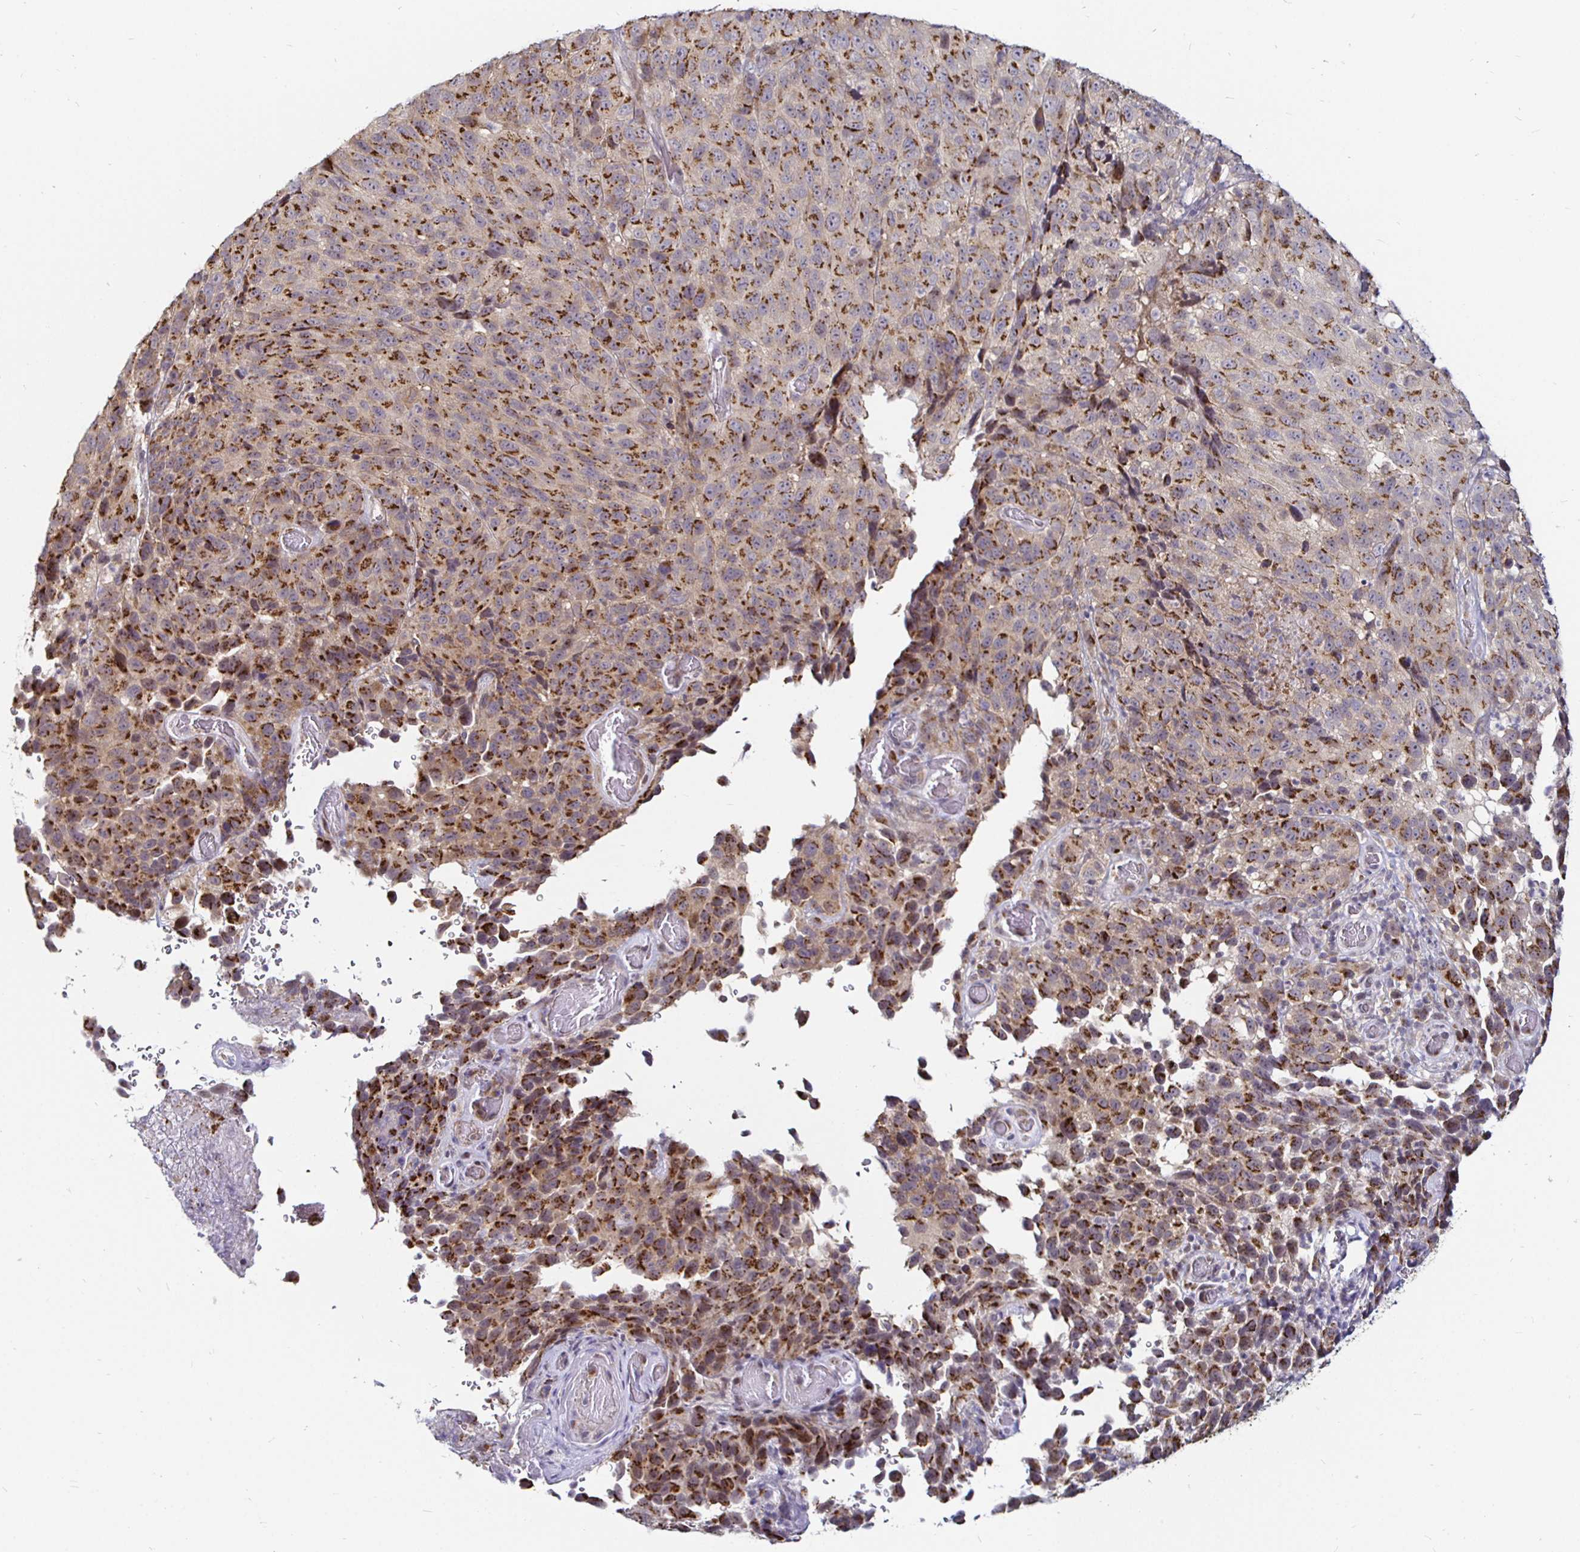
{"staining": {"intensity": "moderate", "quantity": ">75%", "location": "cytoplasmic/membranous"}, "tissue": "melanoma", "cell_type": "Tumor cells", "image_type": "cancer", "snomed": [{"axis": "morphology", "description": "Malignant melanoma, NOS"}, {"axis": "topography", "description": "Skin"}], "caption": "Immunohistochemistry (IHC) (DAB) staining of melanoma demonstrates moderate cytoplasmic/membranous protein expression in about >75% of tumor cells.", "gene": "ATG3", "patient": {"sex": "male", "age": 85}}